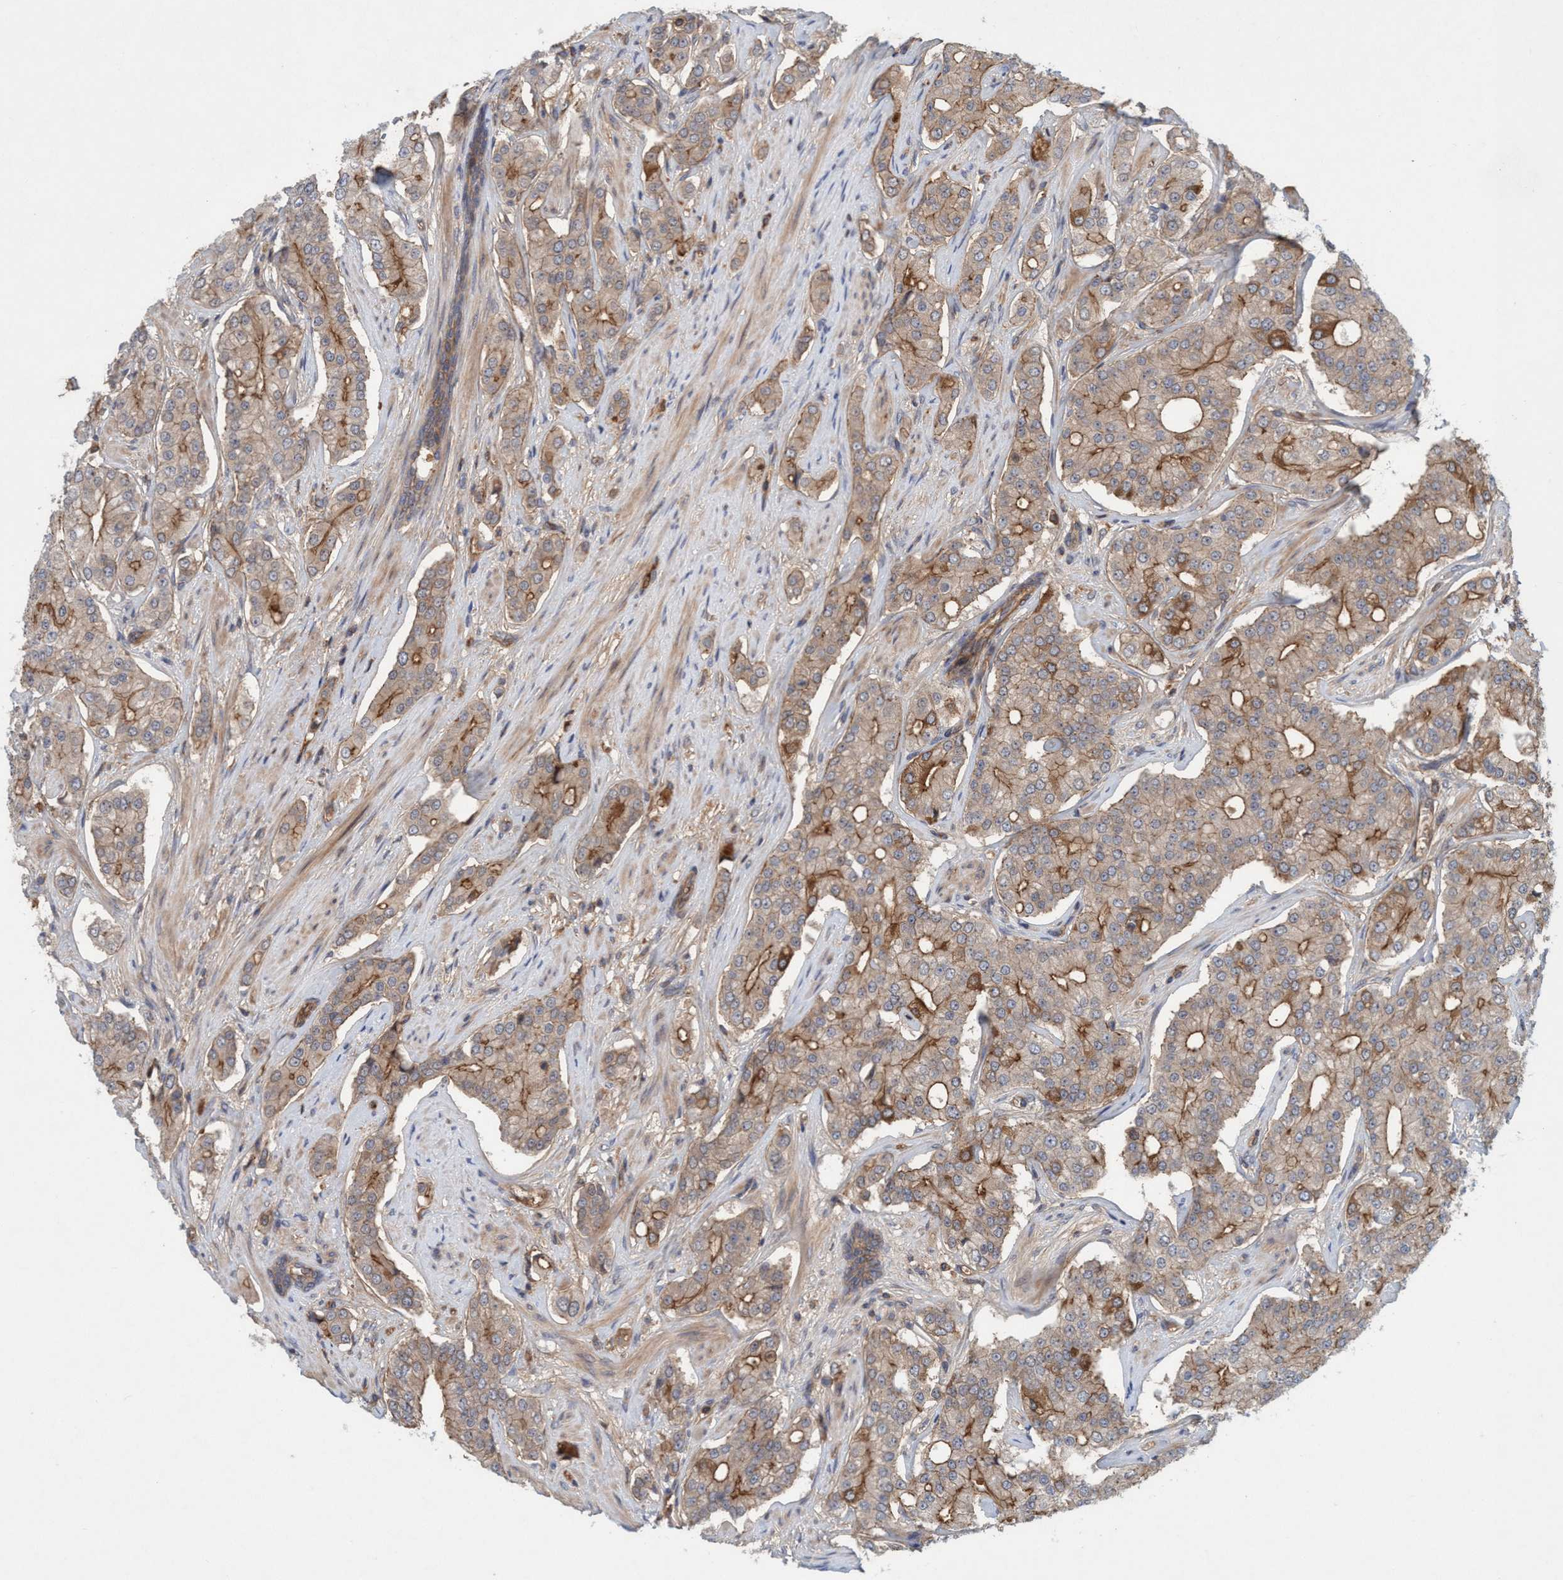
{"staining": {"intensity": "moderate", "quantity": ">75%", "location": "cytoplasmic/membranous"}, "tissue": "prostate cancer", "cell_type": "Tumor cells", "image_type": "cancer", "snomed": [{"axis": "morphology", "description": "Adenocarcinoma, High grade"}, {"axis": "topography", "description": "Prostate"}], "caption": "Protein staining of prostate cancer (high-grade adenocarcinoma) tissue shows moderate cytoplasmic/membranous expression in about >75% of tumor cells. The protein of interest is shown in brown color, while the nuclei are stained blue.", "gene": "SPECC1", "patient": {"sex": "male", "age": 71}}